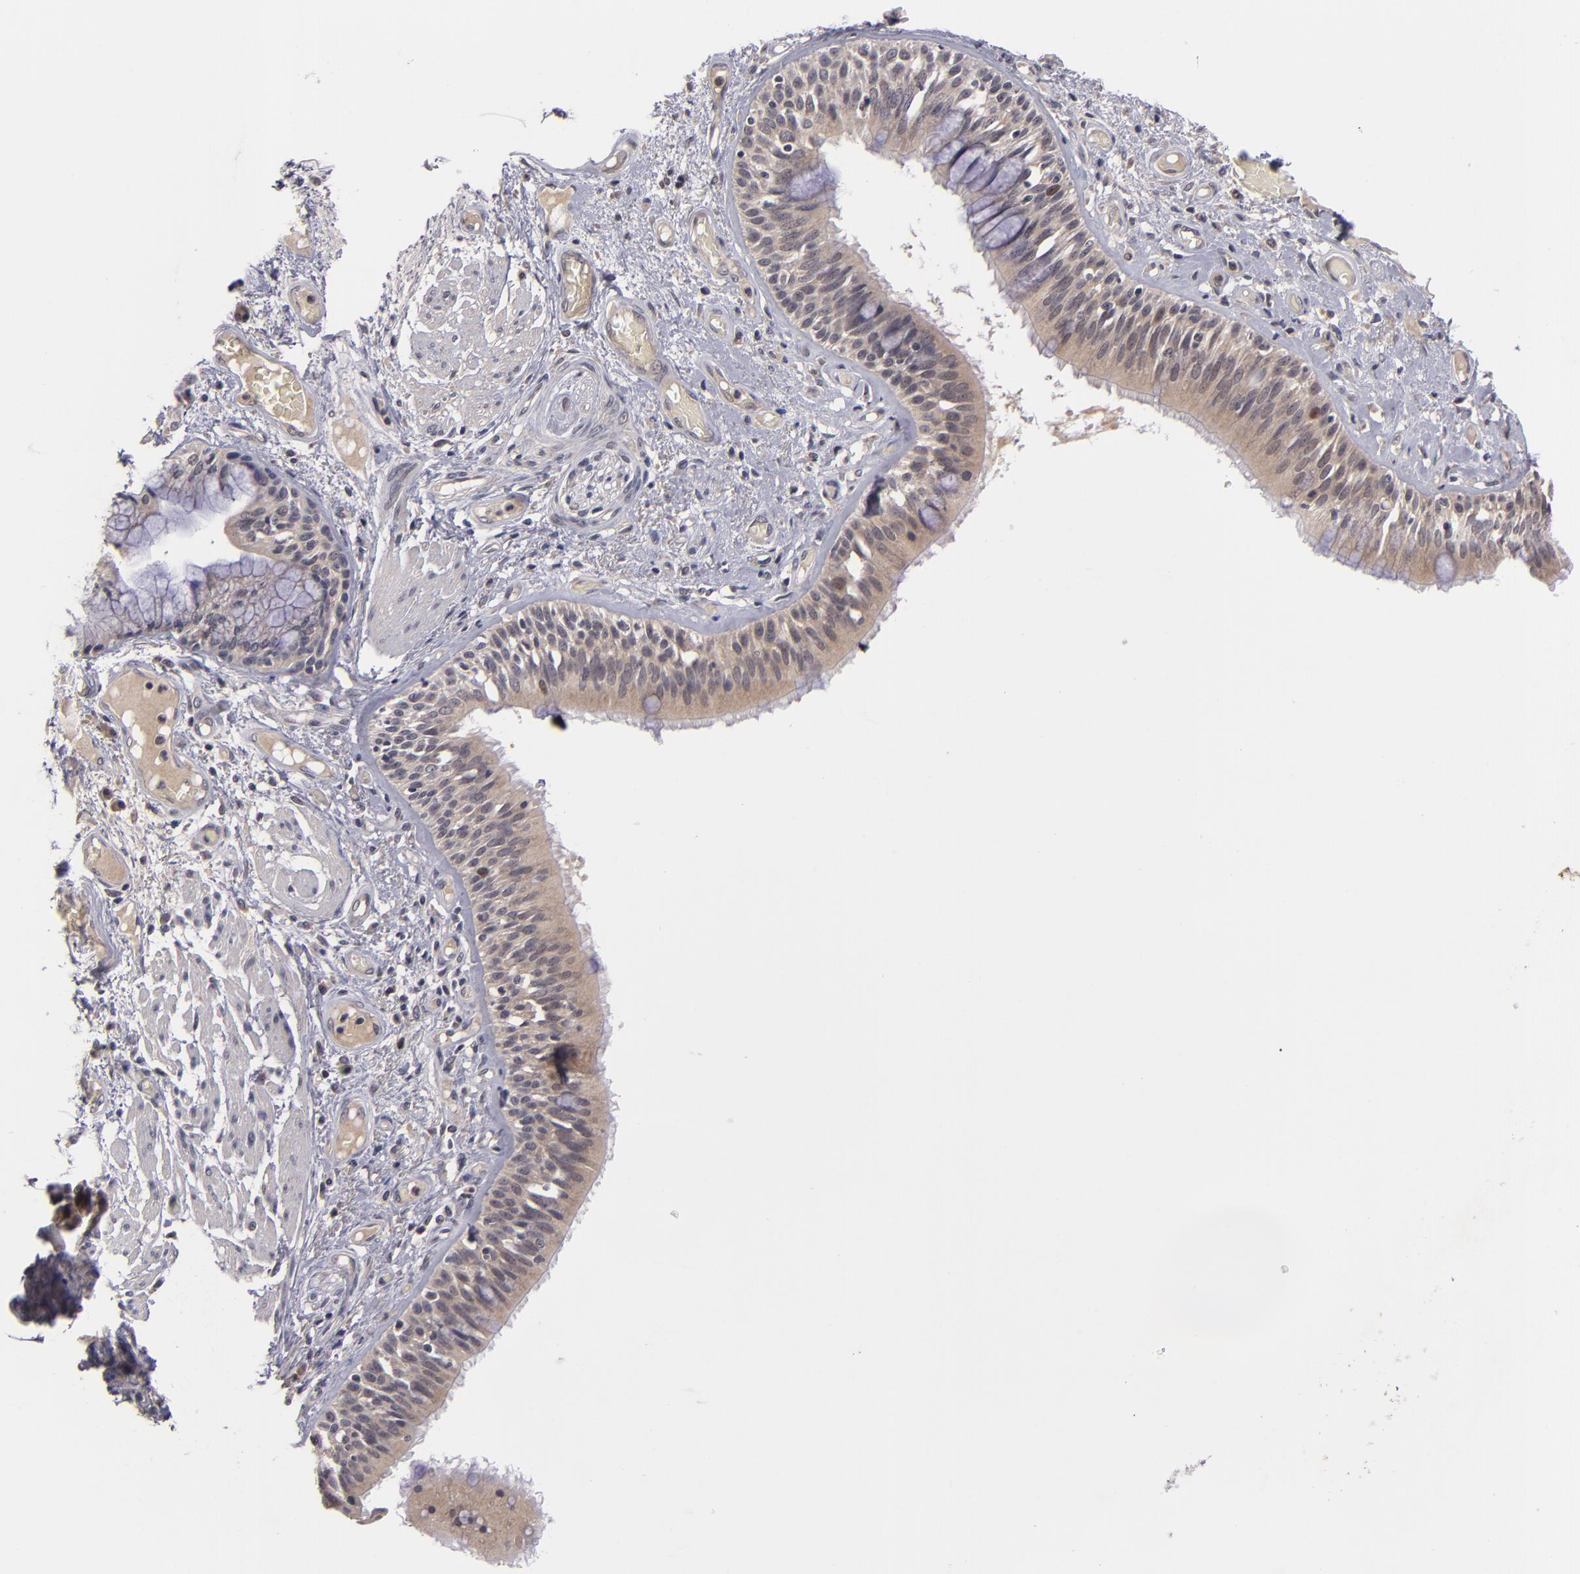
{"staining": {"intensity": "moderate", "quantity": "25%-75%", "location": "cytoplasmic/membranous,nuclear"}, "tissue": "bronchus", "cell_type": "Respiratory epithelial cells", "image_type": "normal", "snomed": [{"axis": "morphology", "description": "Normal tissue, NOS"}, {"axis": "morphology", "description": "Squamous cell carcinoma, NOS"}, {"axis": "topography", "description": "Bronchus"}, {"axis": "topography", "description": "Lung"}], "caption": "IHC micrograph of normal human bronchus stained for a protein (brown), which shows medium levels of moderate cytoplasmic/membranous,nuclear staining in about 25%-75% of respiratory epithelial cells.", "gene": "CDC7", "patient": {"sex": "female", "age": 47}}